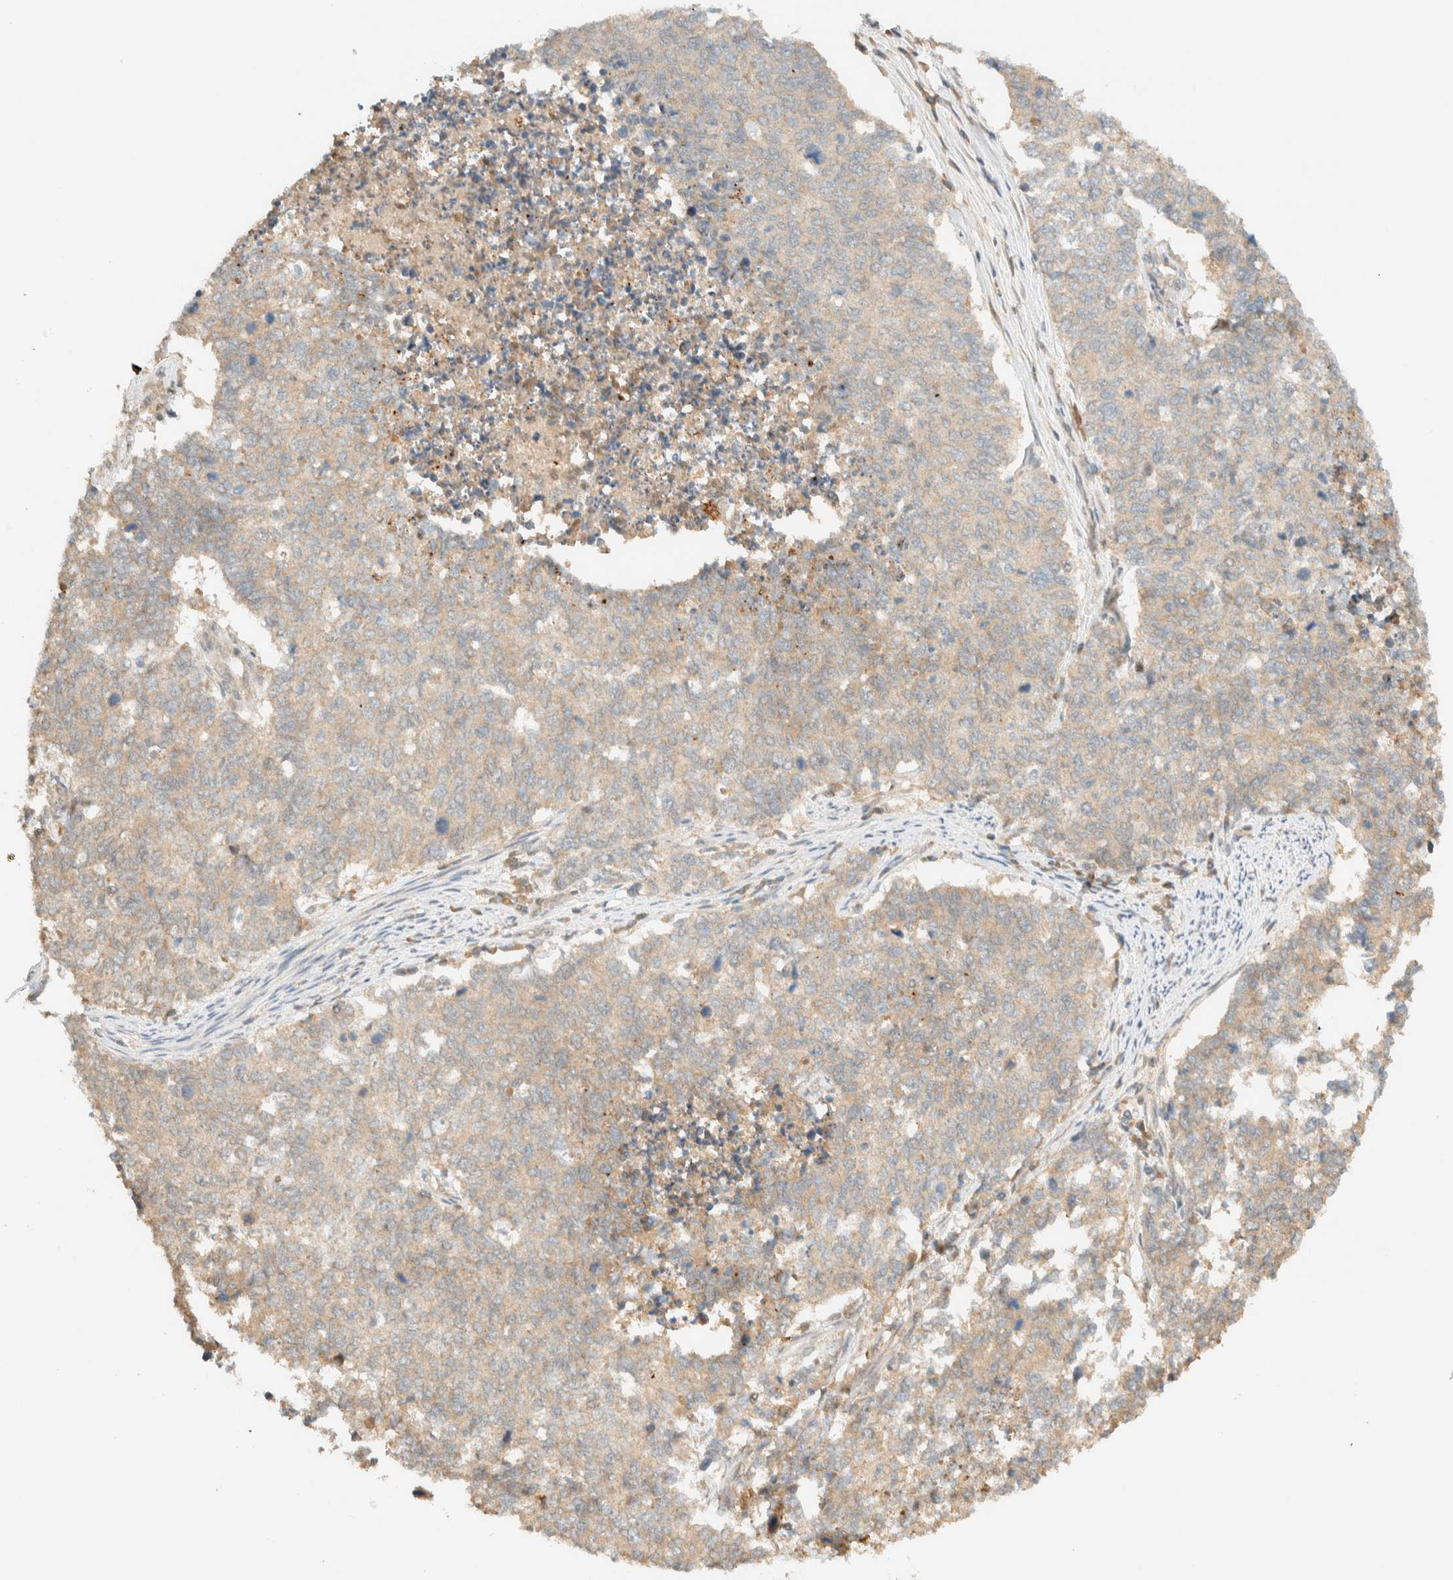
{"staining": {"intensity": "weak", "quantity": "<25%", "location": "cytoplasmic/membranous"}, "tissue": "cervical cancer", "cell_type": "Tumor cells", "image_type": "cancer", "snomed": [{"axis": "morphology", "description": "Squamous cell carcinoma, NOS"}, {"axis": "topography", "description": "Cervix"}], "caption": "Cervical cancer stained for a protein using immunohistochemistry demonstrates no expression tumor cells.", "gene": "ZBTB34", "patient": {"sex": "female", "age": 63}}